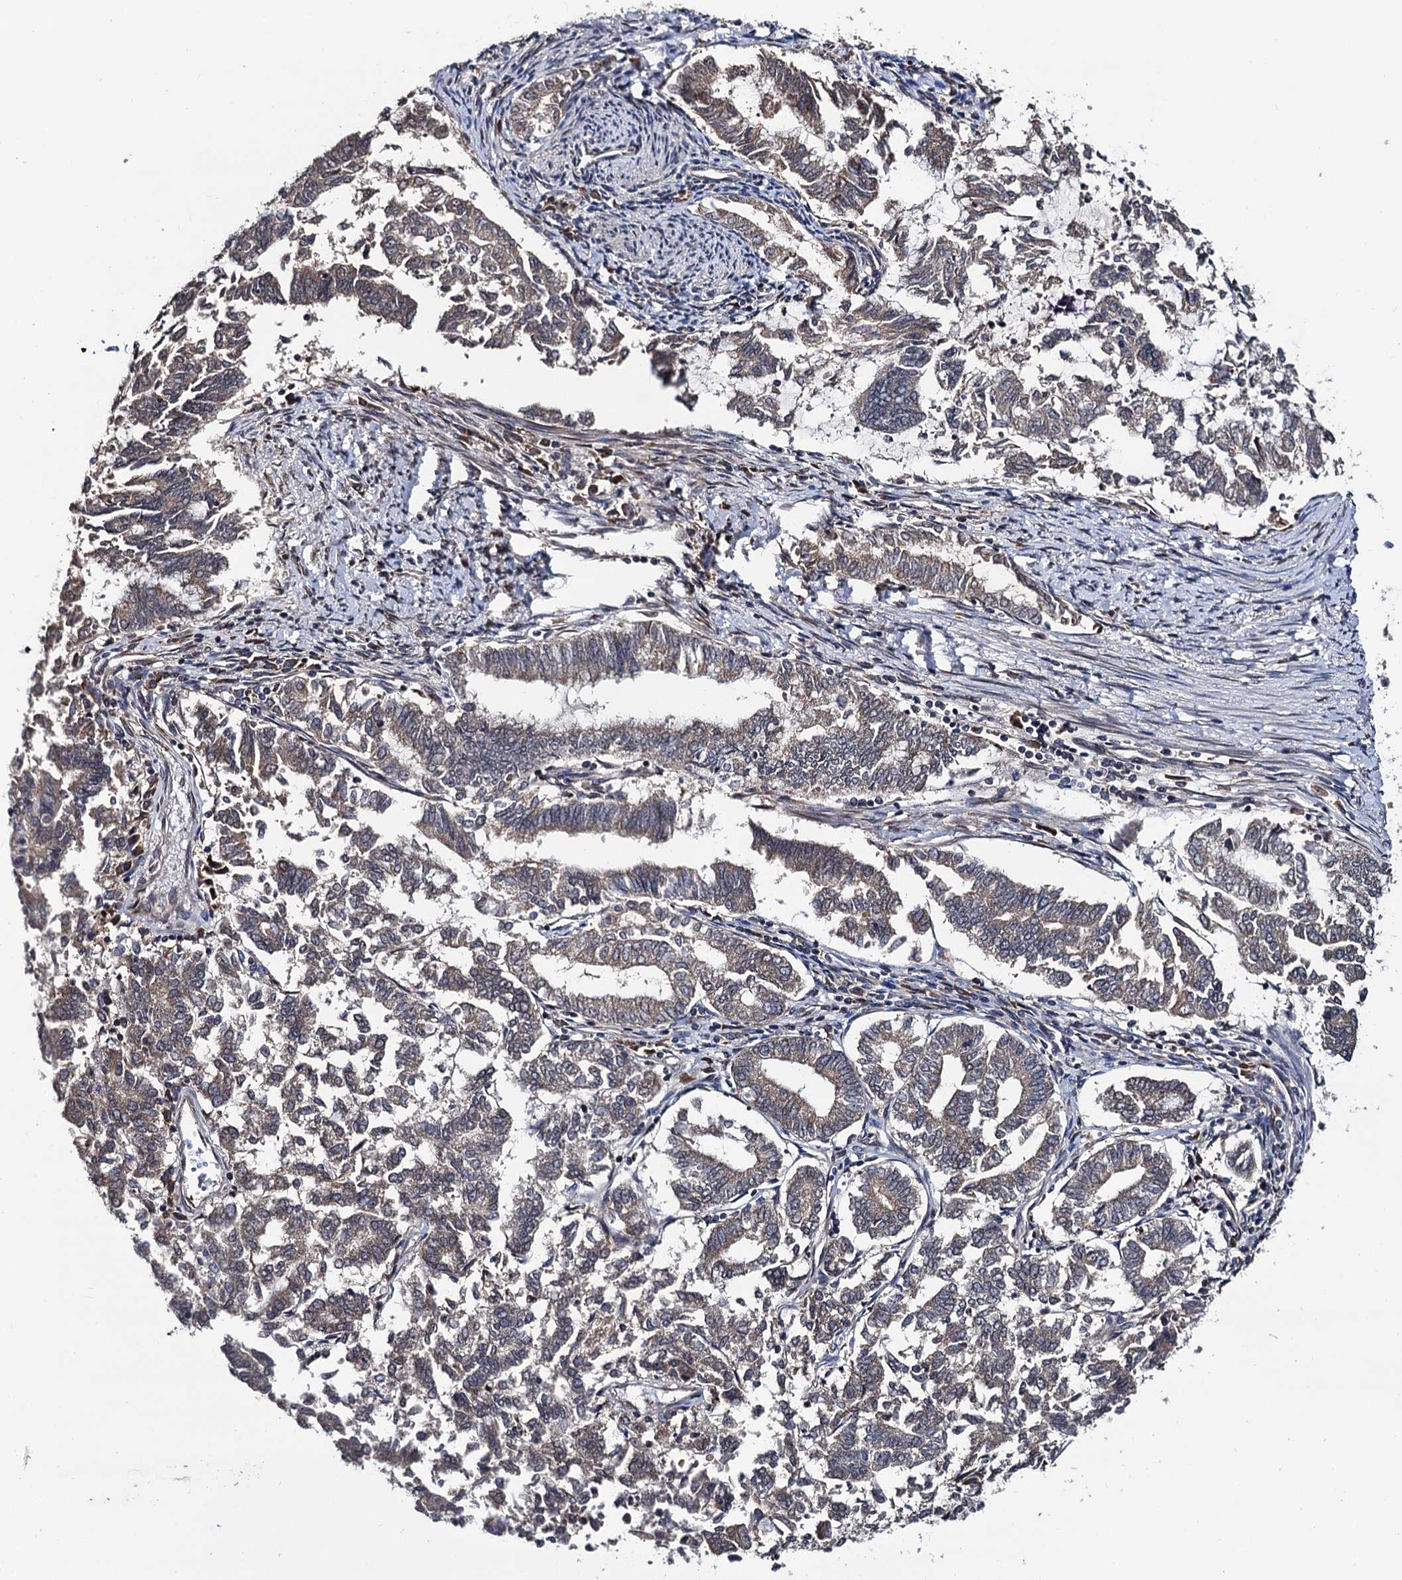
{"staining": {"intensity": "weak", "quantity": "25%-75%", "location": "cytoplasmic/membranous"}, "tissue": "endometrial cancer", "cell_type": "Tumor cells", "image_type": "cancer", "snomed": [{"axis": "morphology", "description": "Adenocarcinoma, NOS"}, {"axis": "topography", "description": "Endometrium"}], "caption": "This micrograph demonstrates adenocarcinoma (endometrial) stained with immunohistochemistry to label a protein in brown. The cytoplasmic/membranous of tumor cells show weak positivity for the protein. Nuclei are counter-stained blue.", "gene": "LRRC63", "patient": {"sex": "female", "age": 79}}